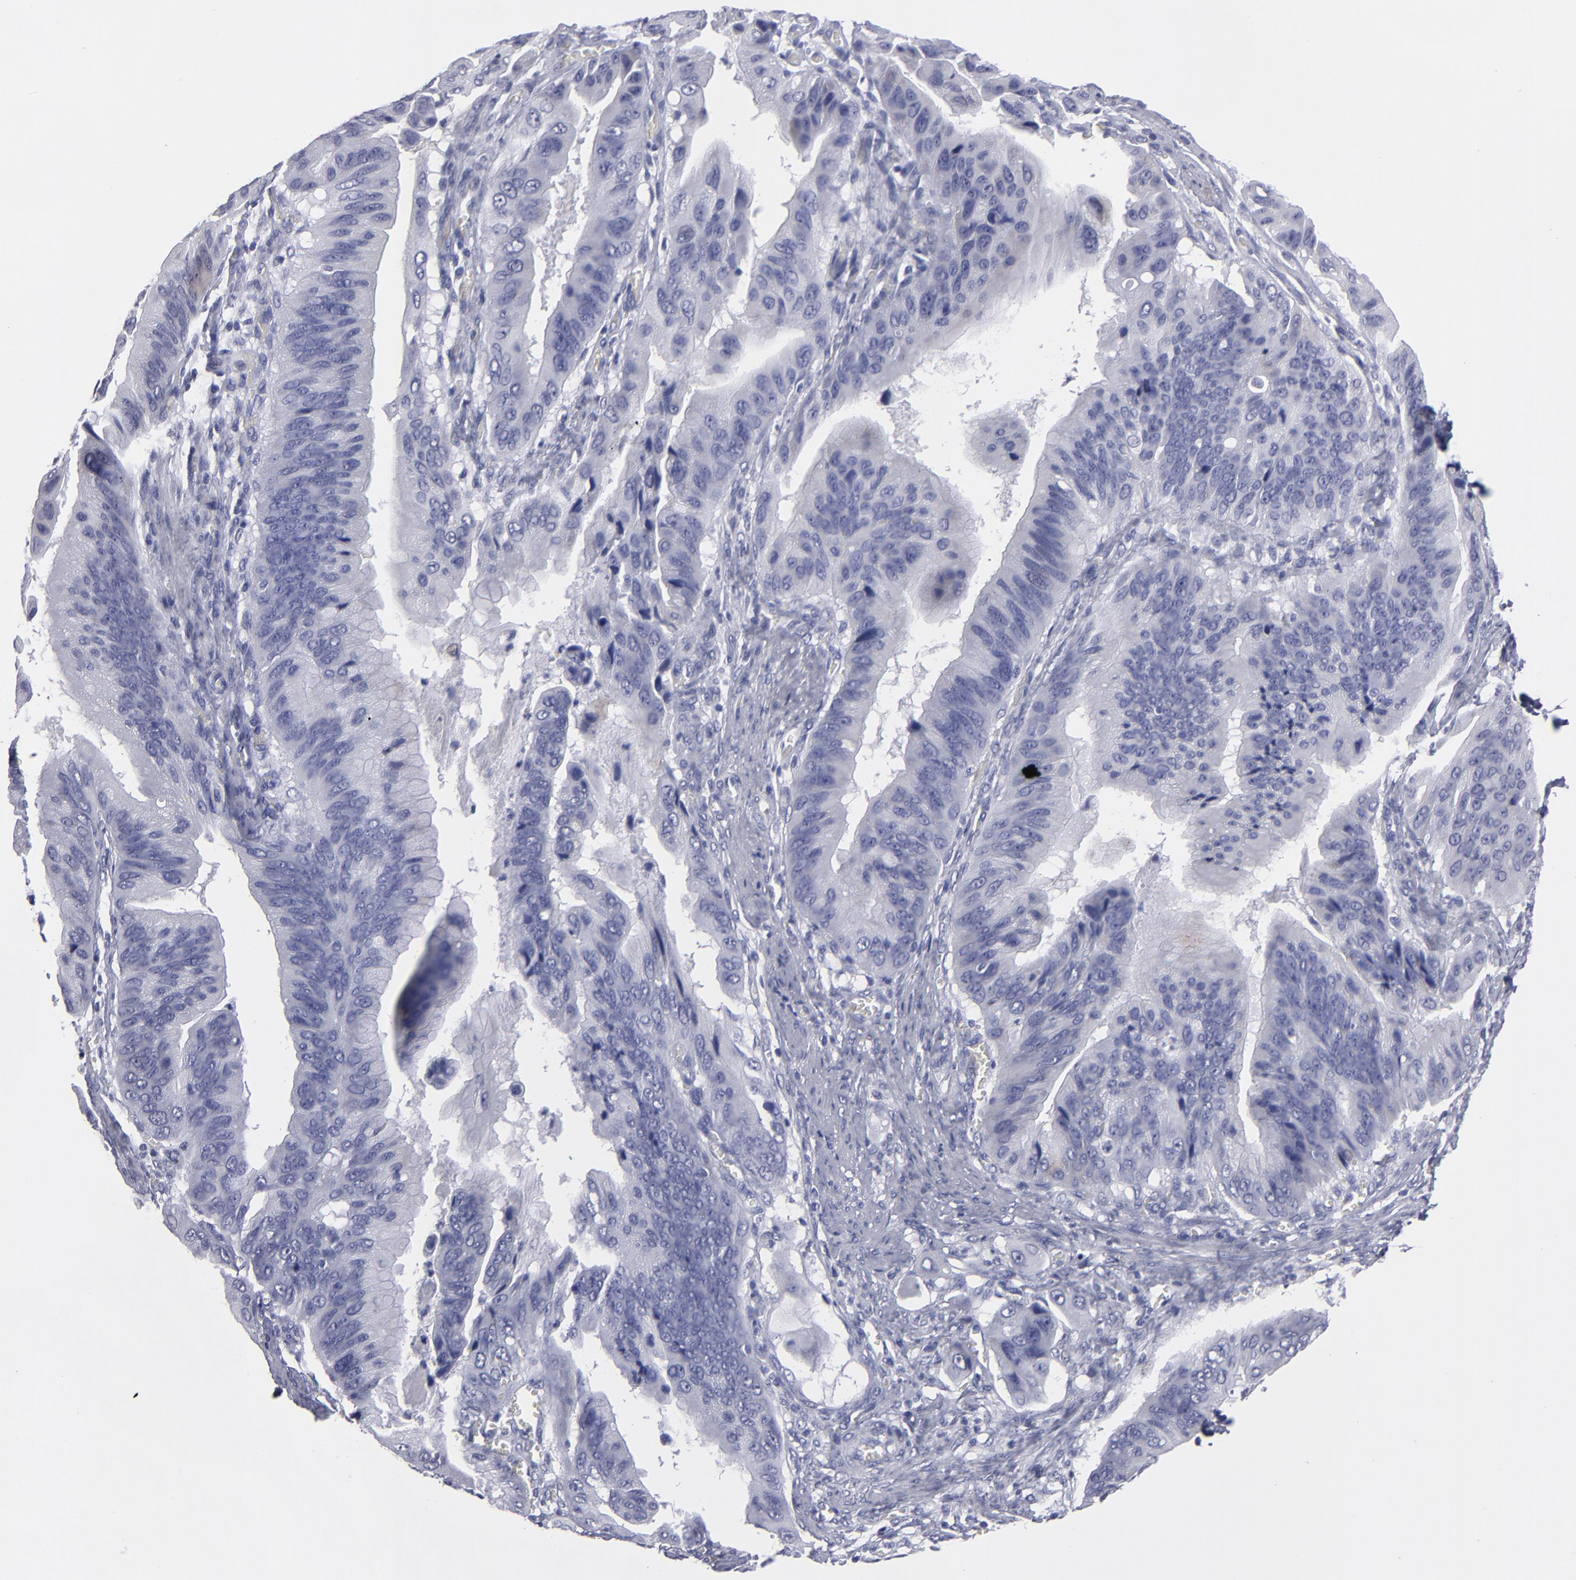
{"staining": {"intensity": "negative", "quantity": "none", "location": "none"}, "tissue": "stomach cancer", "cell_type": "Tumor cells", "image_type": "cancer", "snomed": [{"axis": "morphology", "description": "Adenocarcinoma, NOS"}, {"axis": "topography", "description": "Stomach, upper"}], "caption": "Photomicrograph shows no significant protein positivity in tumor cells of stomach adenocarcinoma.", "gene": "CADM3", "patient": {"sex": "male", "age": 80}}